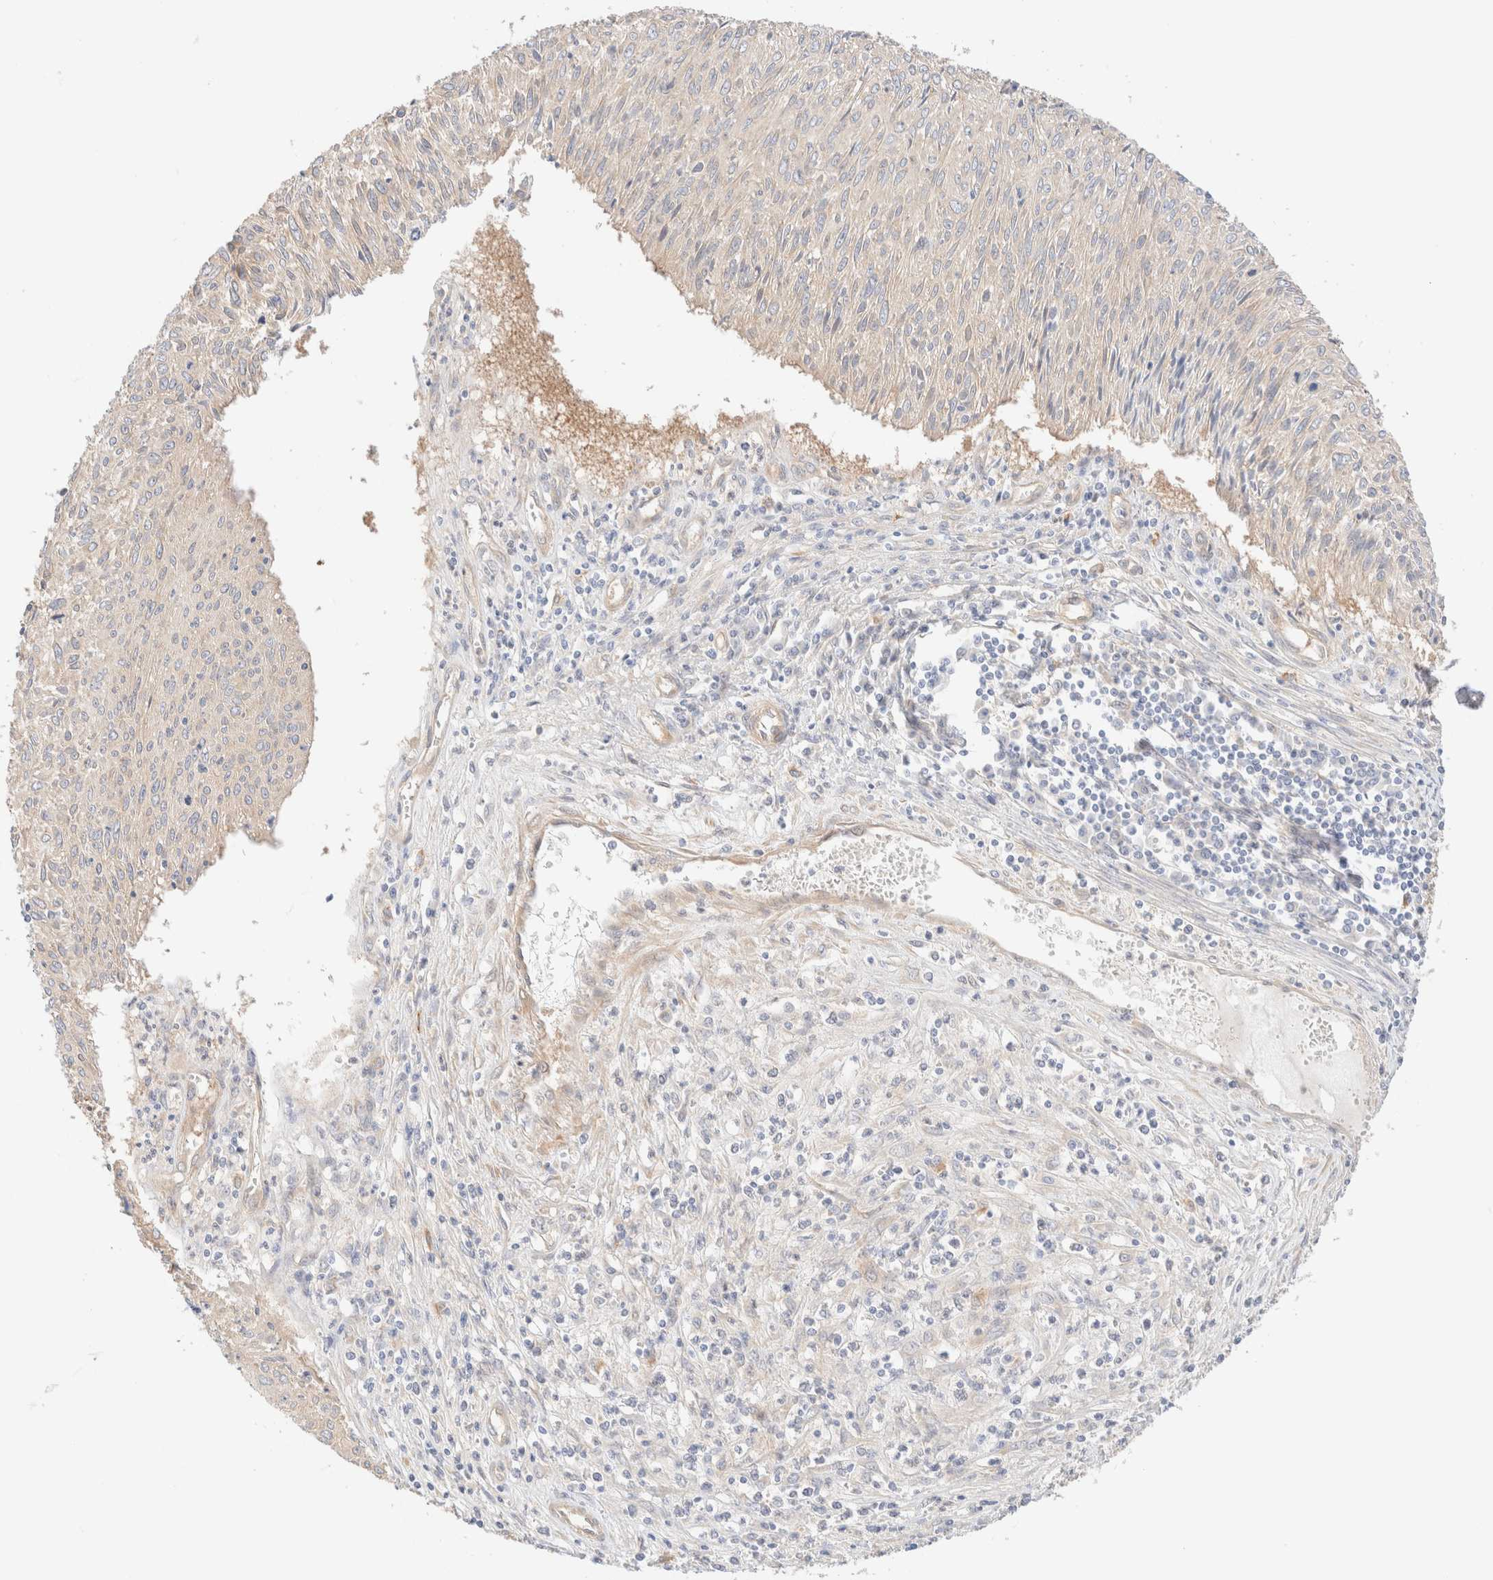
{"staining": {"intensity": "weak", "quantity": "<25%", "location": "cytoplasmic/membranous"}, "tissue": "cervical cancer", "cell_type": "Tumor cells", "image_type": "cancer", "snomed": [{"axis": "morphology", "description": "Squamous cell carcinoma, NOS"}, {"axis": "topography", "description": "Cervix"}], "caption": "IHC image of neoplastic tissue: cervical squamous cell carcinoma stained with DAB demonstrates no significant protein expression in tumor cells.", "gene": "NIBAN2", "patient": {"sex": "female", "age": 51}}